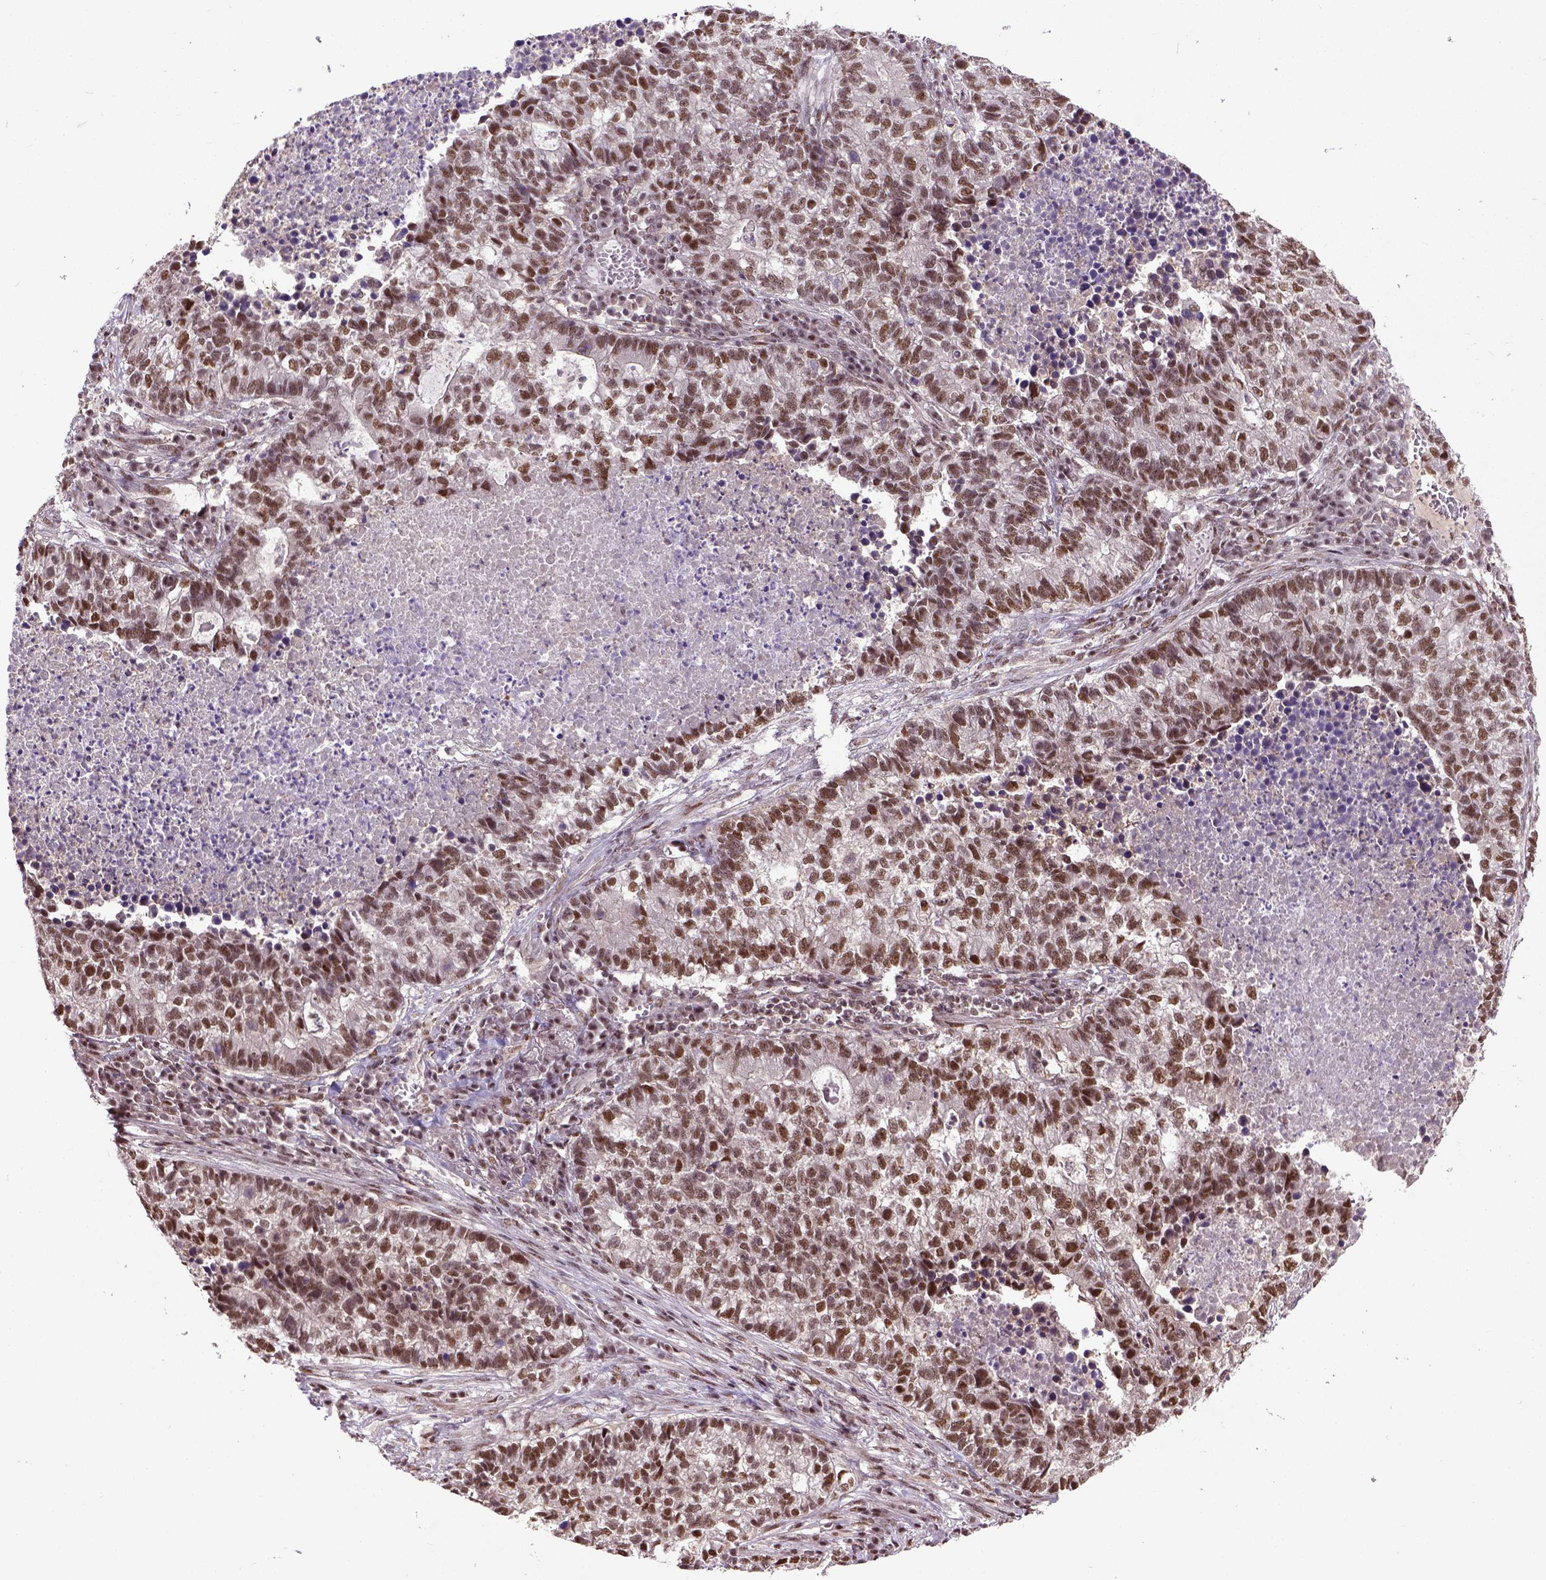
{"staining": {"intensity": "moderate", "quantity": ">75%", "location": "nuclear"}, "tissue": "lung cancer", "cell_type": "Tumor cells", "image_type": "cancer", "snomed": [{"axis": "morphology", "description": "Adenocarcinoma, NOS"}, {"axis": "topography", "description": "Lung"}], "caption": "Adenocarcinoma (lung) stained for a protein (brown) exhibits moderate nuclear positive staining in approximately >75% of tumor cells.", "gene": "UBA3", "patient": {"sex": "male", "age": 57}}